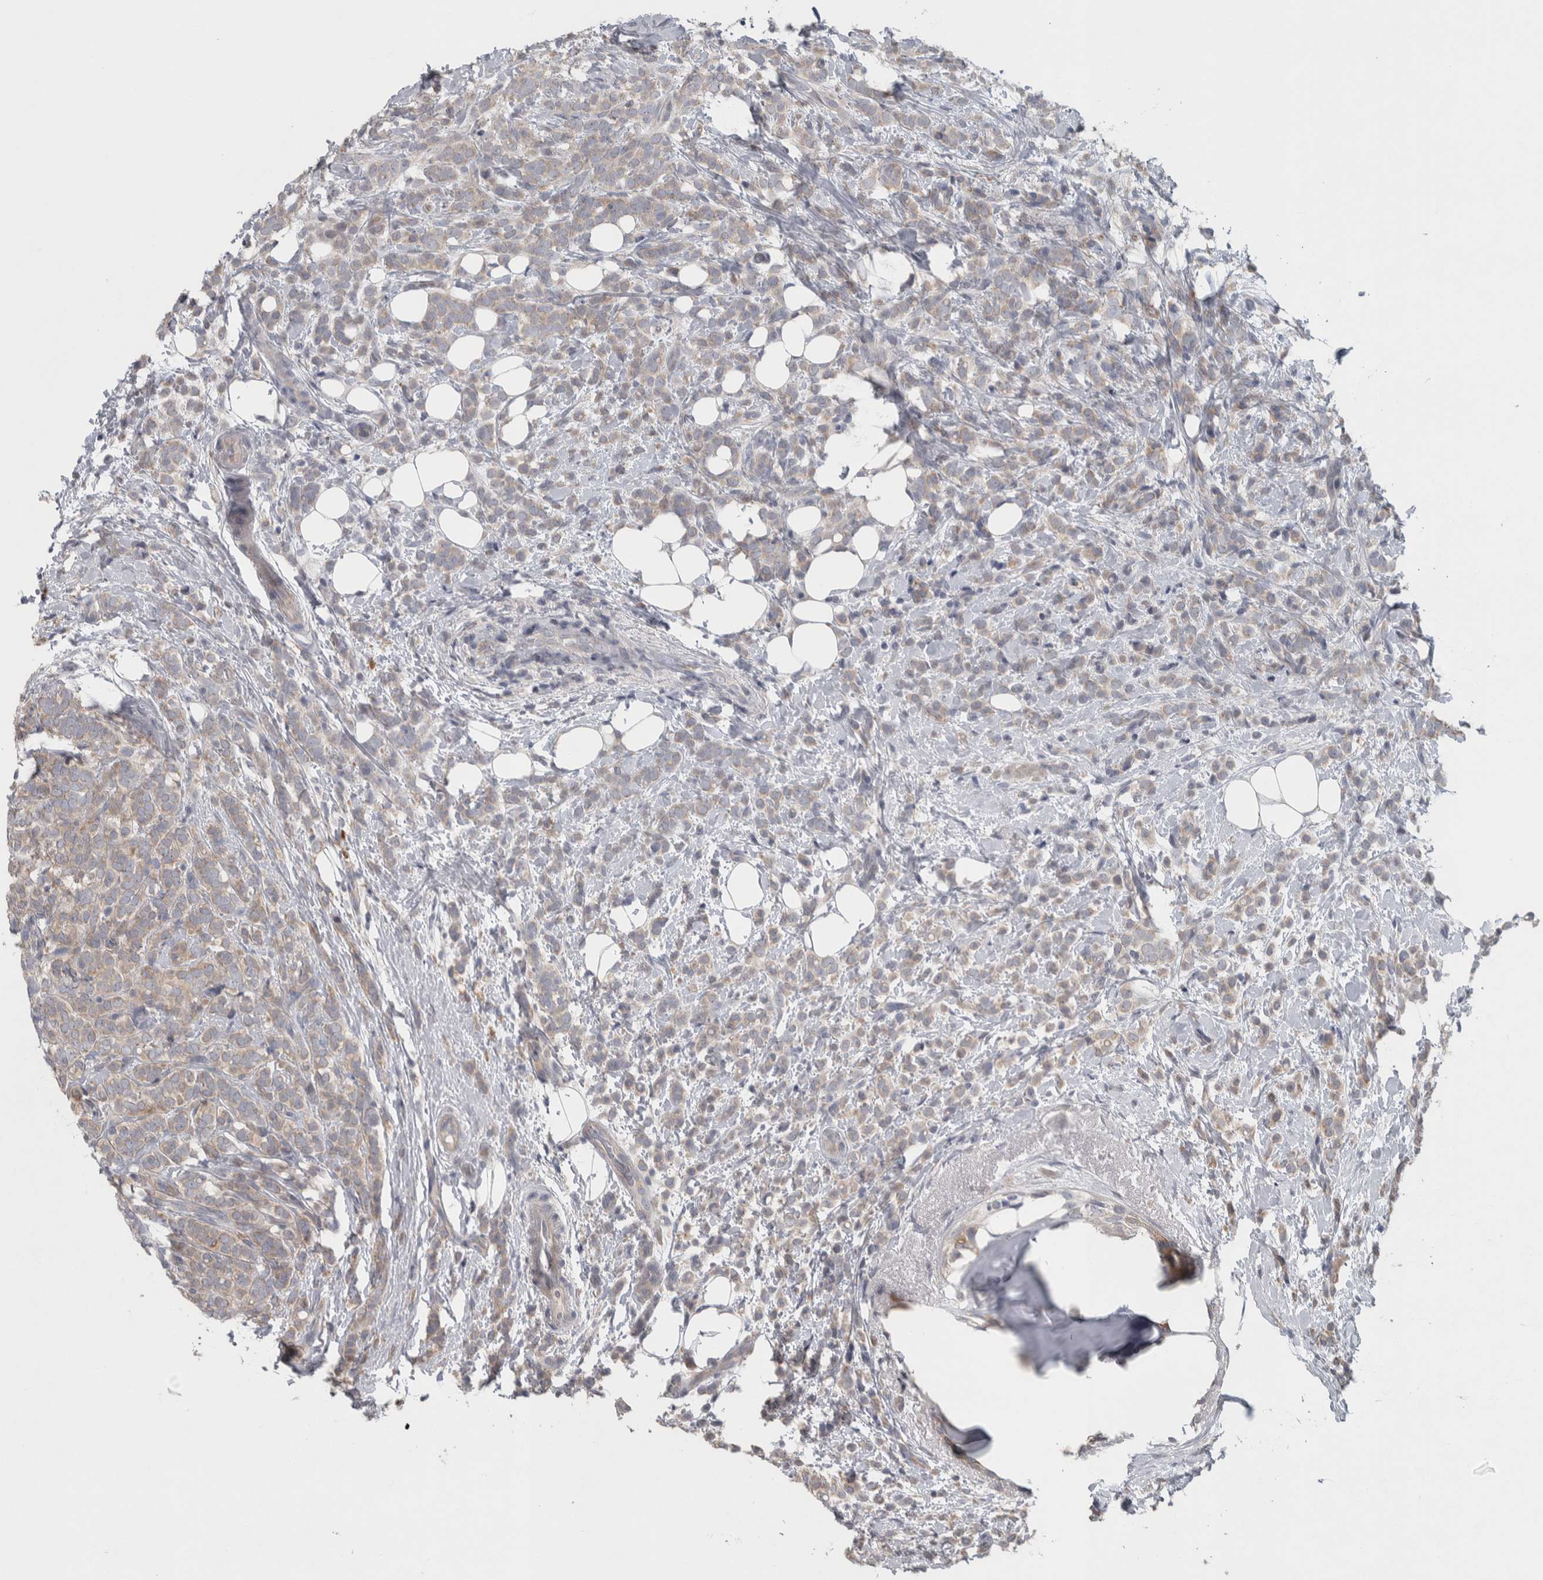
{"staining": {"intensity": "weak", "quantity": "25%-75%", "location": "cytoplasmic/membranous"}, "tissue": "breast cancer", "cell_type": "Tumor cells", "image_type": "cancer", "snomed": [{"axis": "morphology", "description": "Lobular carcinoma"}, {"axis": "topography", "description": "Breast"}], "caption": "Immunohistochemical staining of lobular carcinoma (breast) displays low levels of weak cytoplasmic/membranous positivity in approximately 25%-75% of tumor cells.", "gene": "SRP68", "patient": {"sex": "female", "age": 50}}